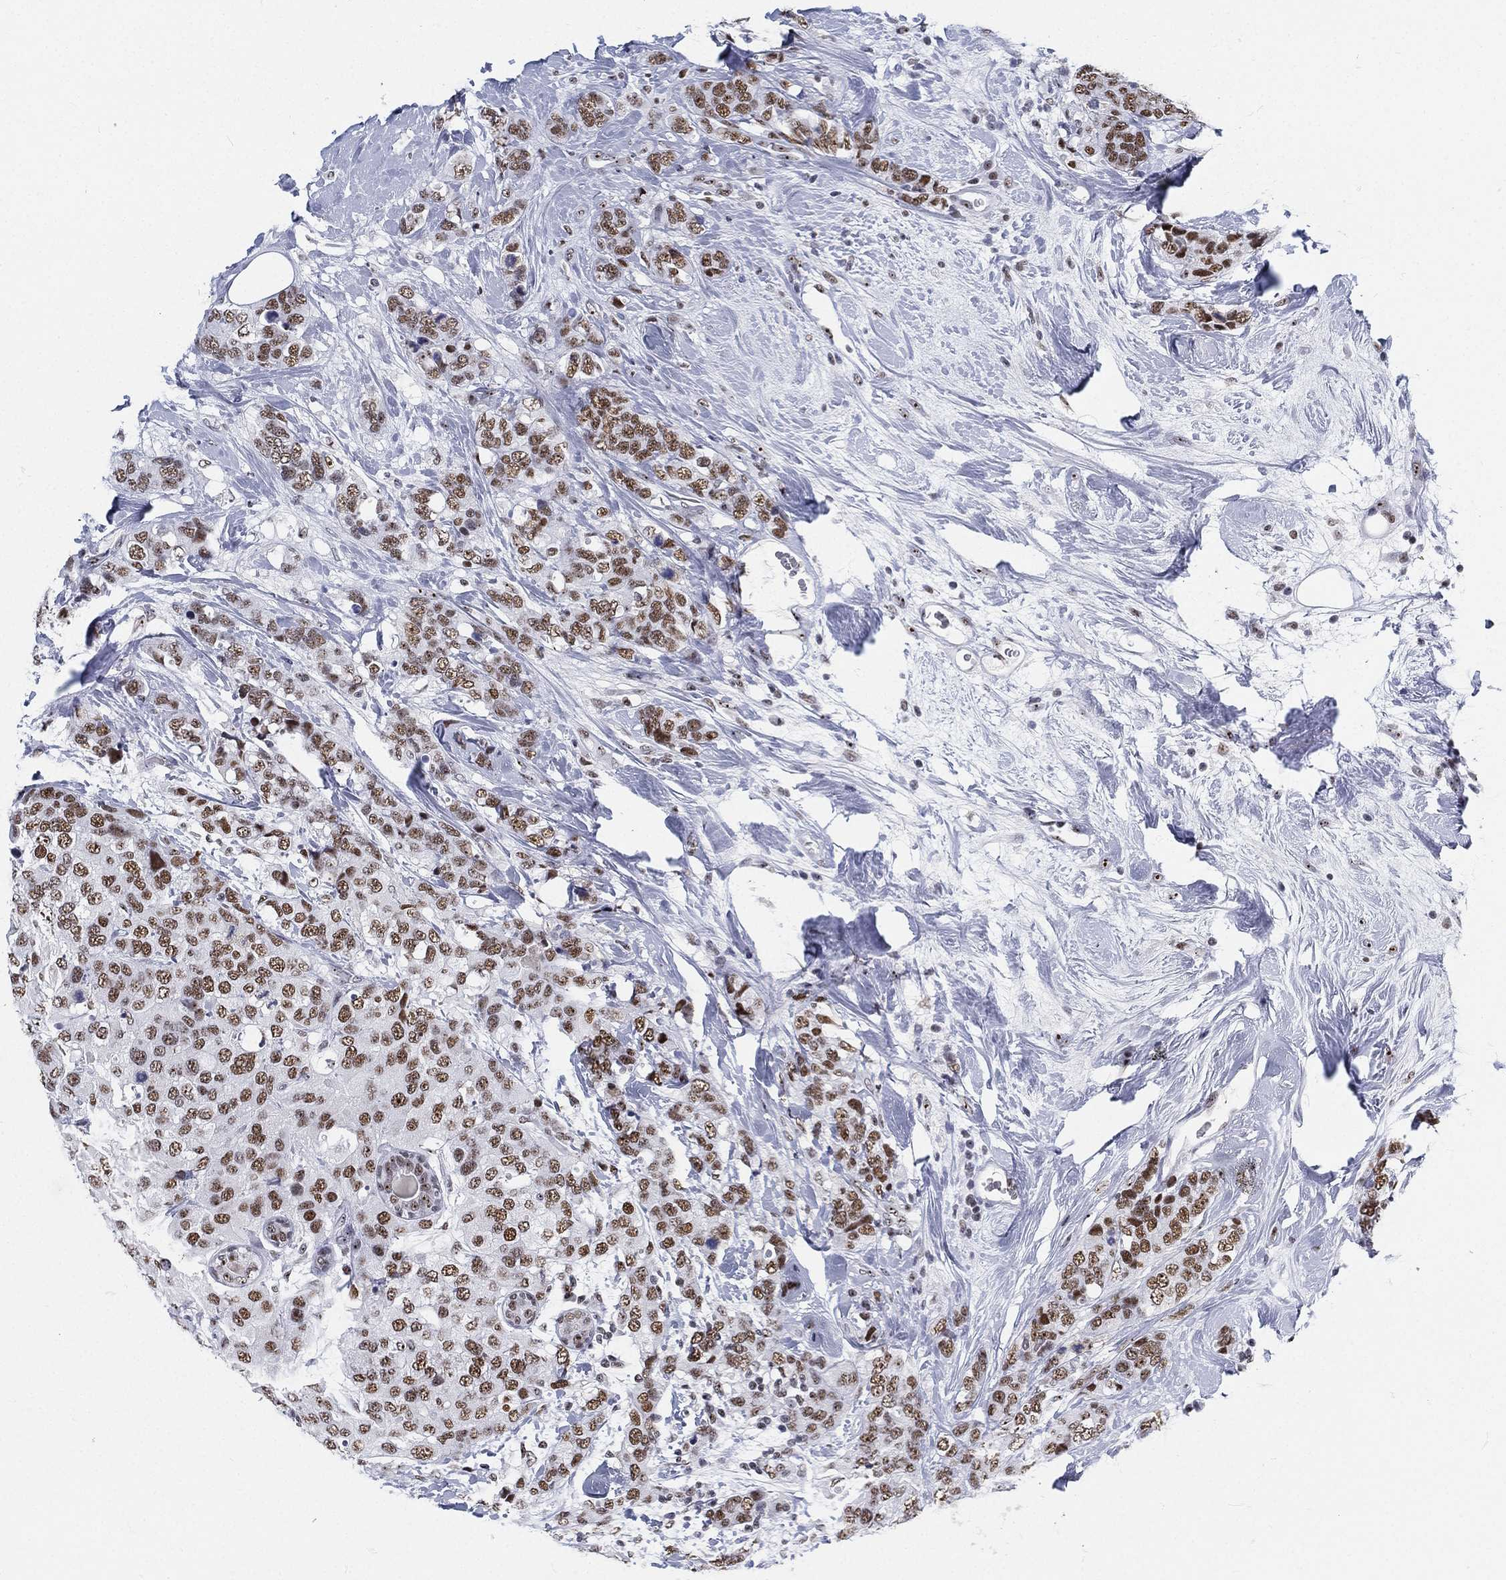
{"staining": {"intensity": "moderate", "quantity": ">75%", "location": "nuclear"}, "tissue": "breast cancer", "cell_type": "Tumor cells", "image_type": "cancer", "snomed": [{"axis": "morphology", "description": "Lobular carcinoma"}, {"axis": "topography", "description": "Breast"}], "caption": "Immunohistochemical staining of human breast cancer exhibits moderate nuclear protein positivity in about >75% of tumor cells.", "gene": "MAPK8IP1", "patient": {"sex": "female", "age": 59}}